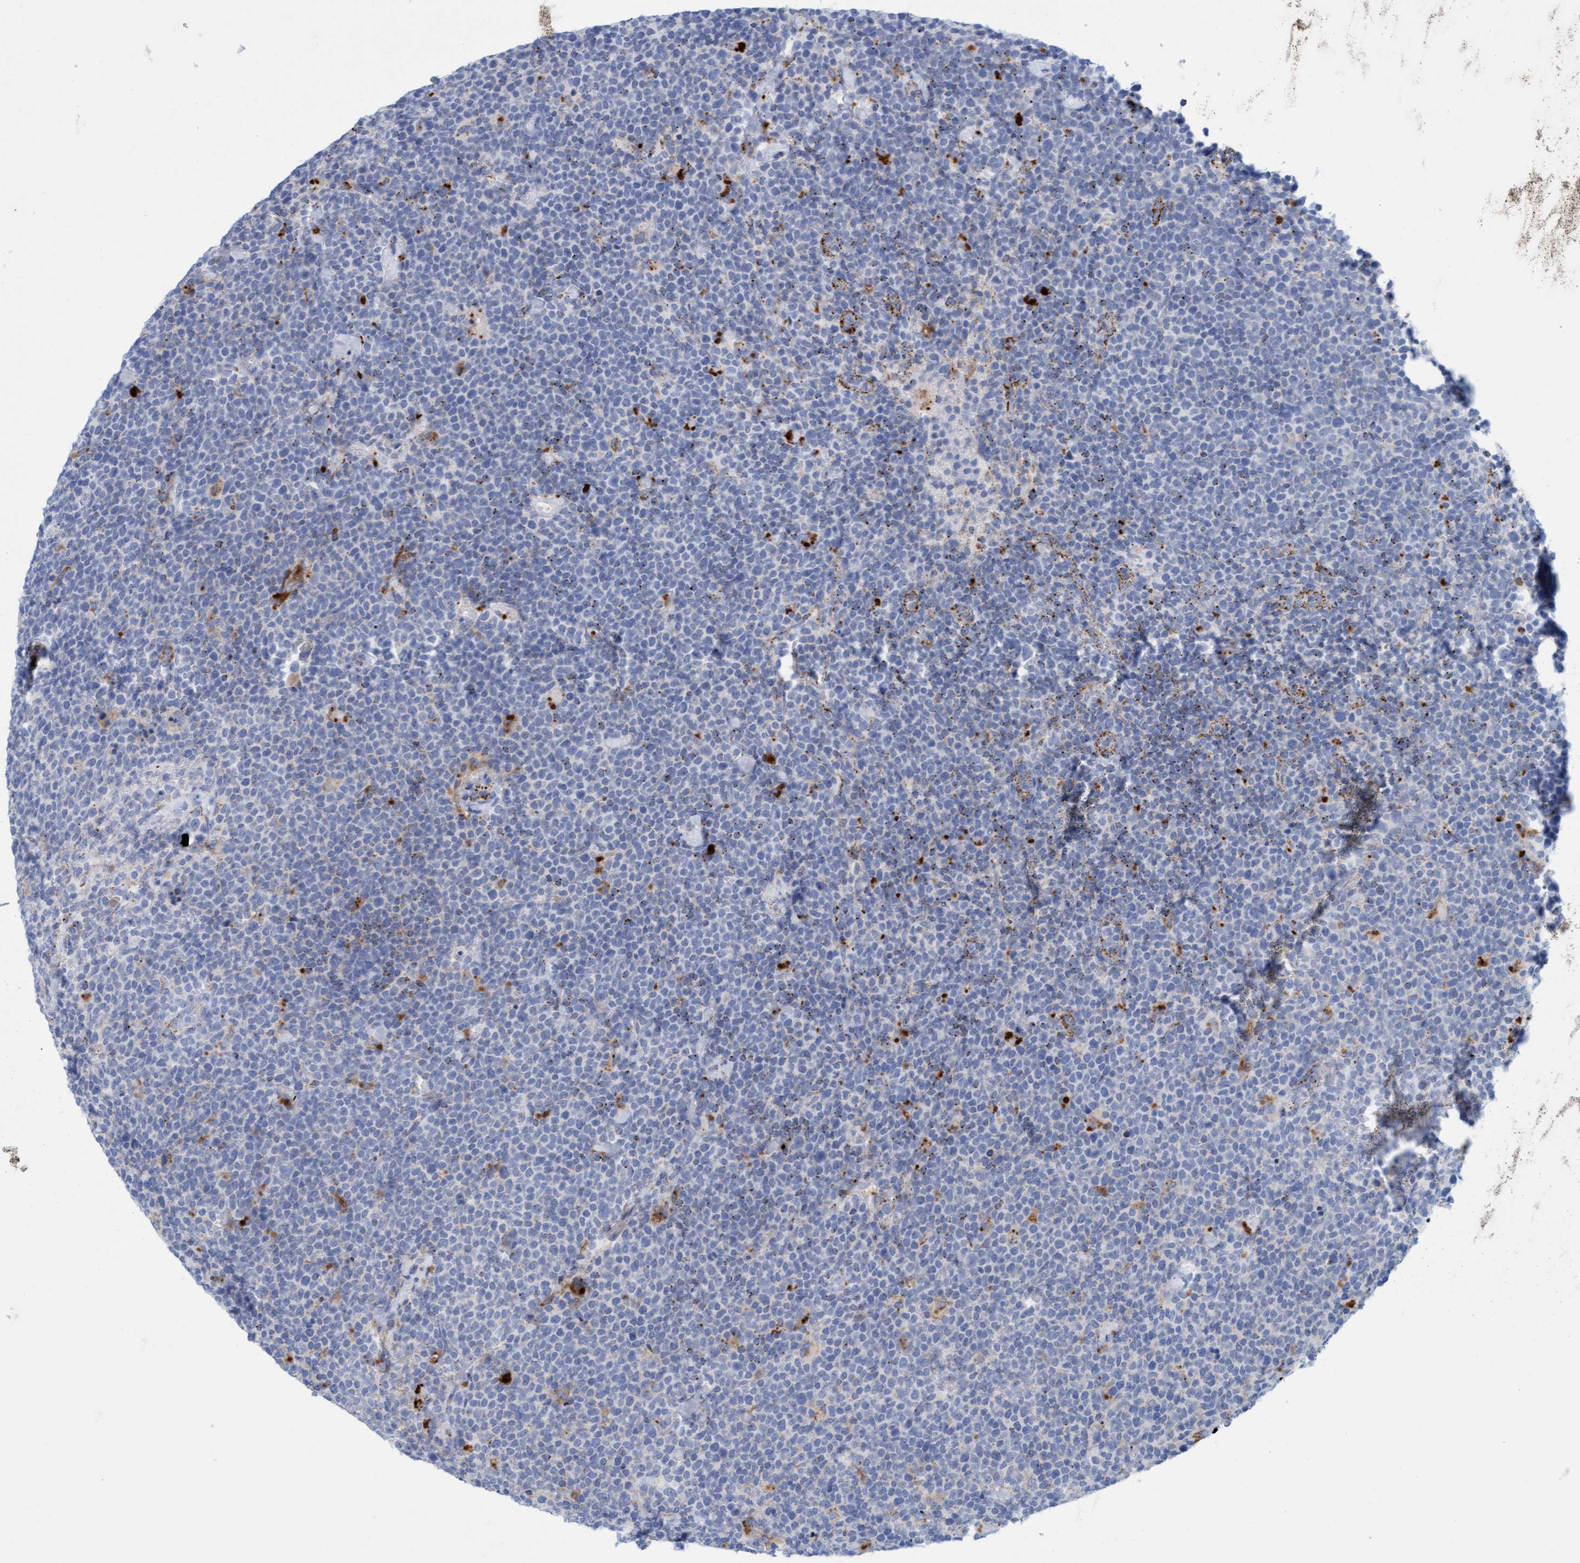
{"staining": {"intensity": "negative", "quantity": "none", "location": "none"}, "tissue": "lymphoma", "cell_type": "Tumor cells", "image_type": "cancer", "snomed": [{"axis": "morphology", "description": "Malignant lymphoma, non-Hodgkin's type, High grade"}, {"axis": "topography", "description": "Lymph node"}], "caption": "DAB (3,3'-diaminobenzidine) immunohistochemical staining of human high-grade malignant lymphoma, non-Hodgkin's type displays no significant staining in tumor cells.", "gene": "SGSH", "patient": {"sex": "male", "age": 61}}